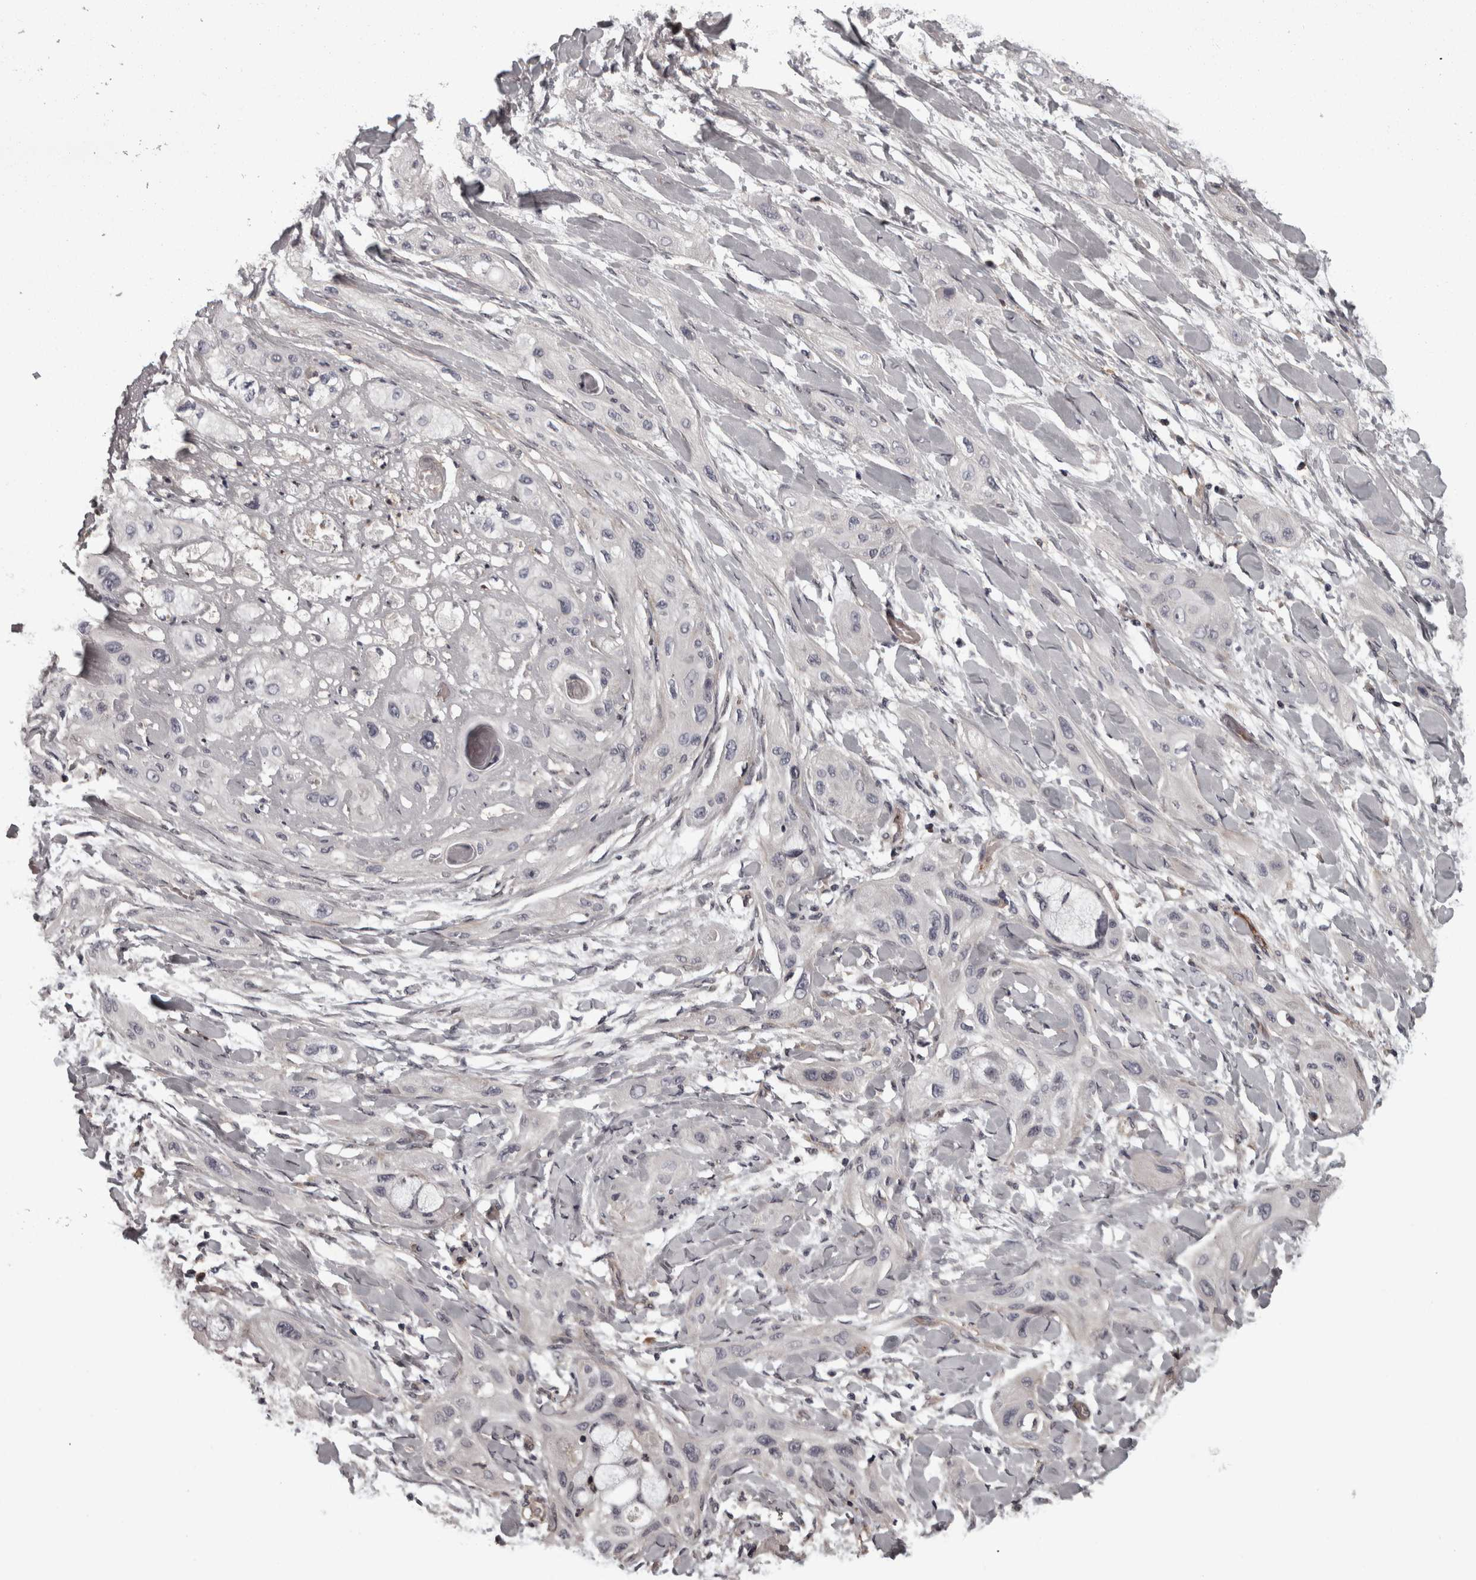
{"staining": {"intensity": "negative", "quantity": "none", "location": "none"}, "tissue": "lung cancer", "cell_type": "Tumor cells", "image_type": "cancer", "snomed": [{"axis": "morphology", "description": "Squamous cell carcinoma, NOS"}, {"axis": "topography", "description": "Lung"}], "caption": "This is a micrograph of immunohistochemistry staining of squamous cell carcinoma (lung), which shows no positivity in tumor cells.", "gene": "RSU1", "patient": {"sex": "female", "age": 47}}